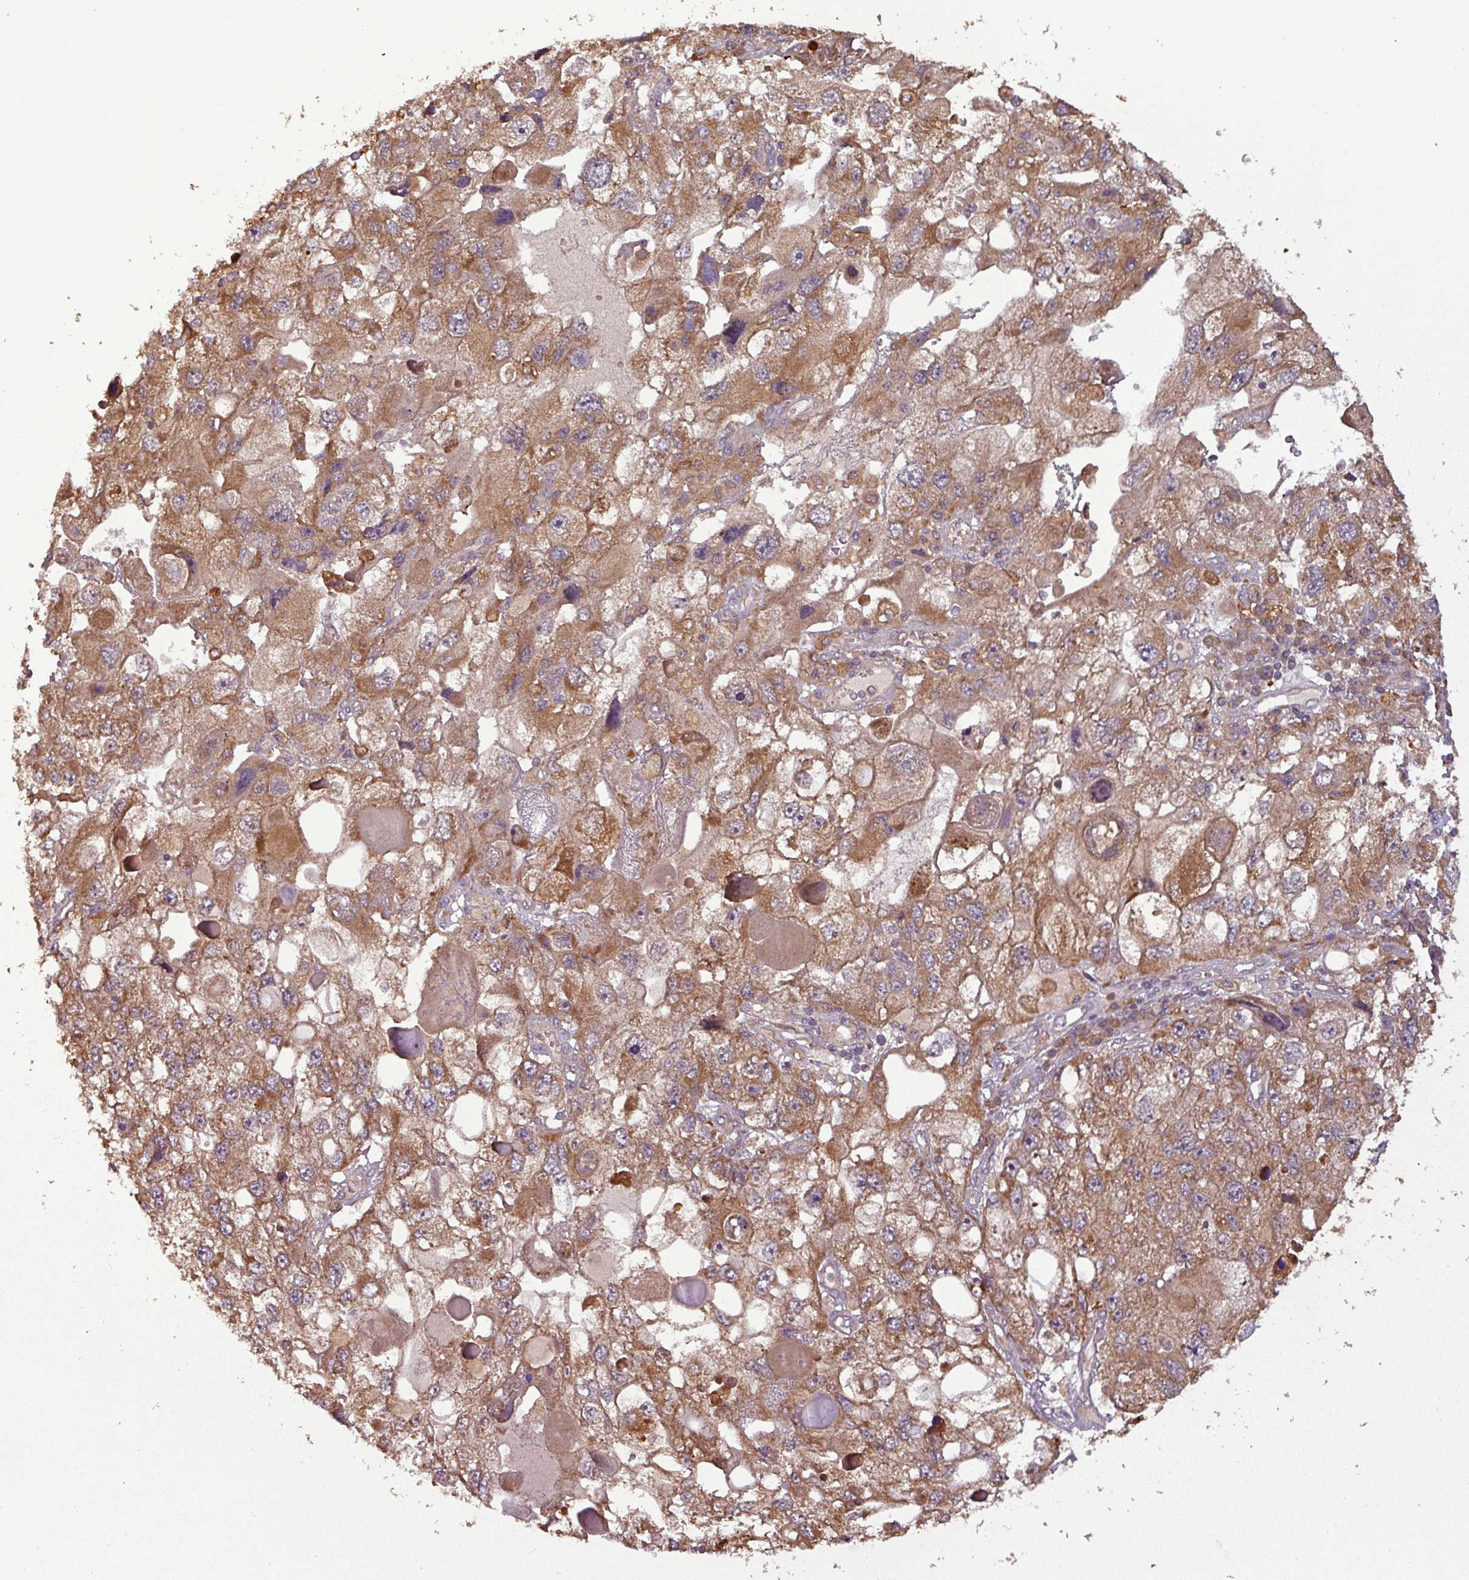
{"staining": {"intensity": "moderate", "quantity": ">75%", "location": "cytoplasmic/membranous"}, "tissue": "endometrial cancer", "cell_type": "Tumor cells", "image_type": "cancer", "snomed": [{"axis": "morphology", "description": "Adenocarcinoma, NOS"}, {"axis": "topography", "description": "Endometrium"}], "caption": "This image exhibits endometrial cancer stained with IHC to label a protein in brown. The cytoplasmic/membranous of tumor cells show moderate positivity for the protein. Nuclei are counter-stained blue.", "gene": "NT5C3A", "patient": {"sex": "female", "age": 49}}